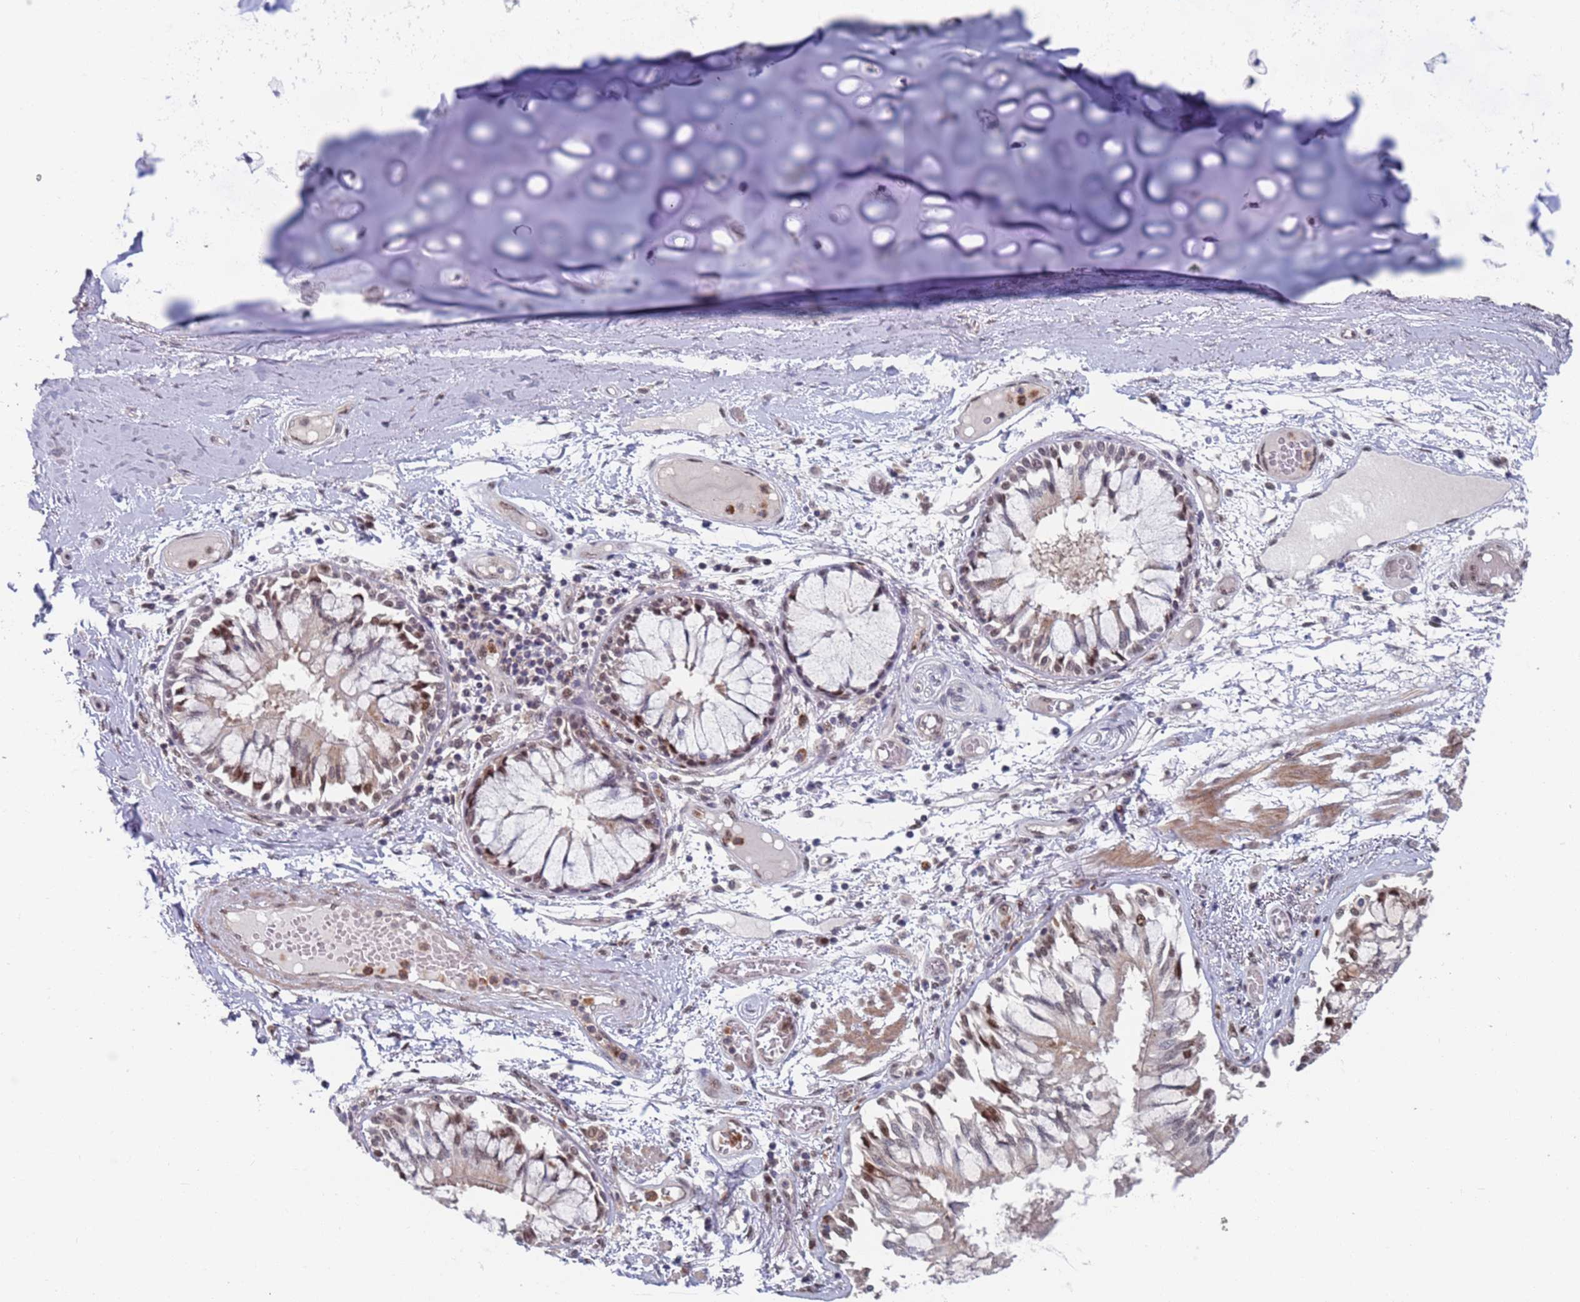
{"staining": {"intensity": "weak", "quantity": "25%-75%", "location": "nuclear"}, "tissue": "soft tissue", "cell_type": "Fibroblasts", "image_type": "normal", "snomed": [{"axis": "morphology", "description": "Normal tissue, NOS"}, {"axis": "topography", "description": "Cartilage tissue"}, {"axis": "topography", "description": "Bronchus"}, {"axis": "topography", "description": "Lung"}, {"axis": "topography", "description": "Peripheral nerve tissue"}], "caption": "Immunohistochemistry image of normal soft tissue stained for a protein (brown), which reveals low levels of weak nuclear staining in about 25%-75% of fibroblasts.", "gene": "RPP25", "patient": {"sex": "female", "age": 49}}